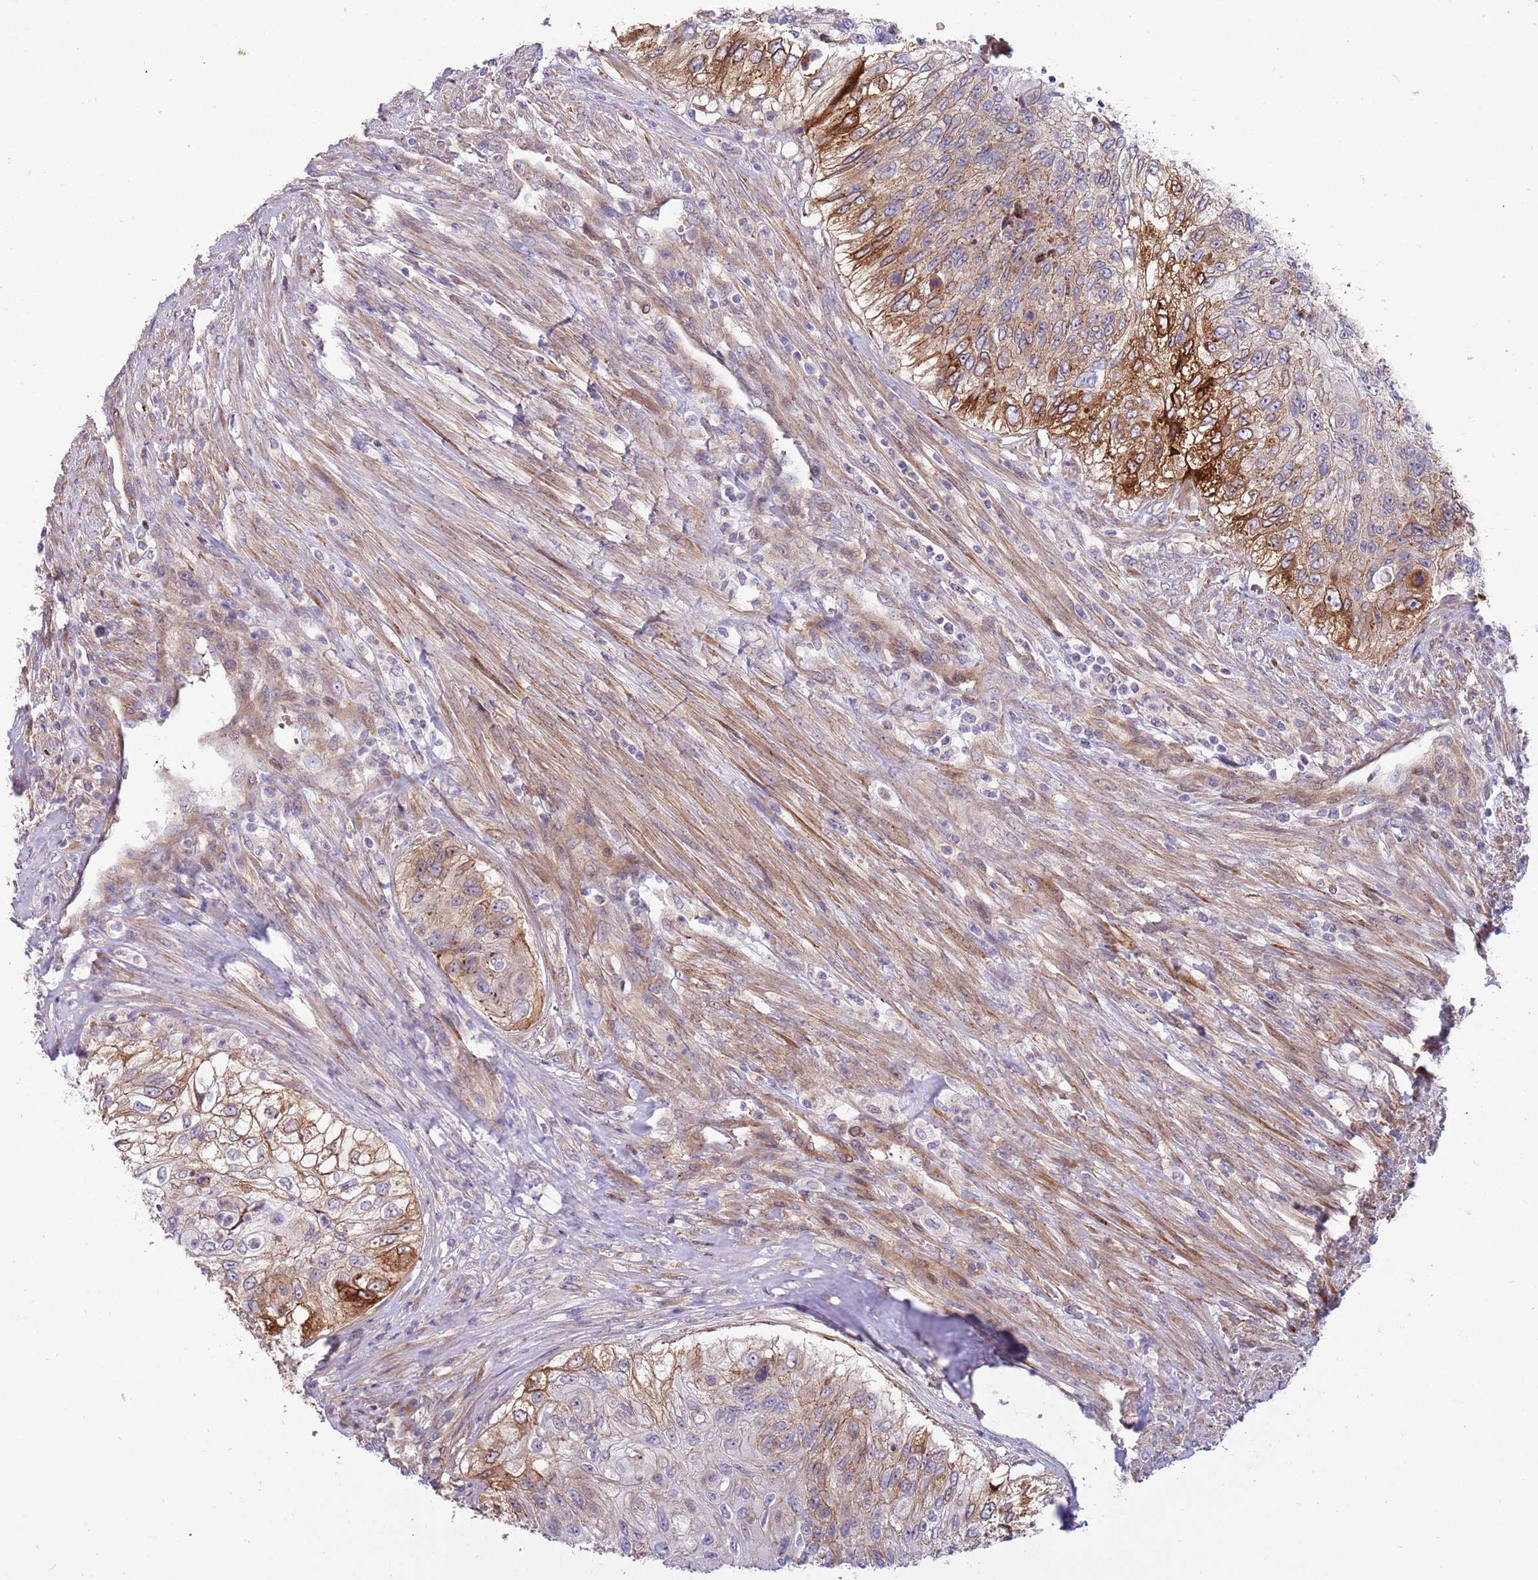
{"staining": {"intensity": "moderate", "quantity": ">75%", "location": "cytoplasmic/membranous"}, "tissue": "urothelial cancer", "cell_type": "Tumor cells", "image_type": "cancer", "snomed": [{"axis": "morphology", "description": "Urothelial carcinoma, High grade"}, {"axis": "topography", "description": "Urinary bladder"}], "caption": "High-grade urothelial carcinoma was stained to show a protein in brown. There is medium levels of moderate cytoplasmic/membranous staining in approximately >75% of tumor cells.", "gene": "ITGB6", "patient": {"sex": "female", "age": 60}}